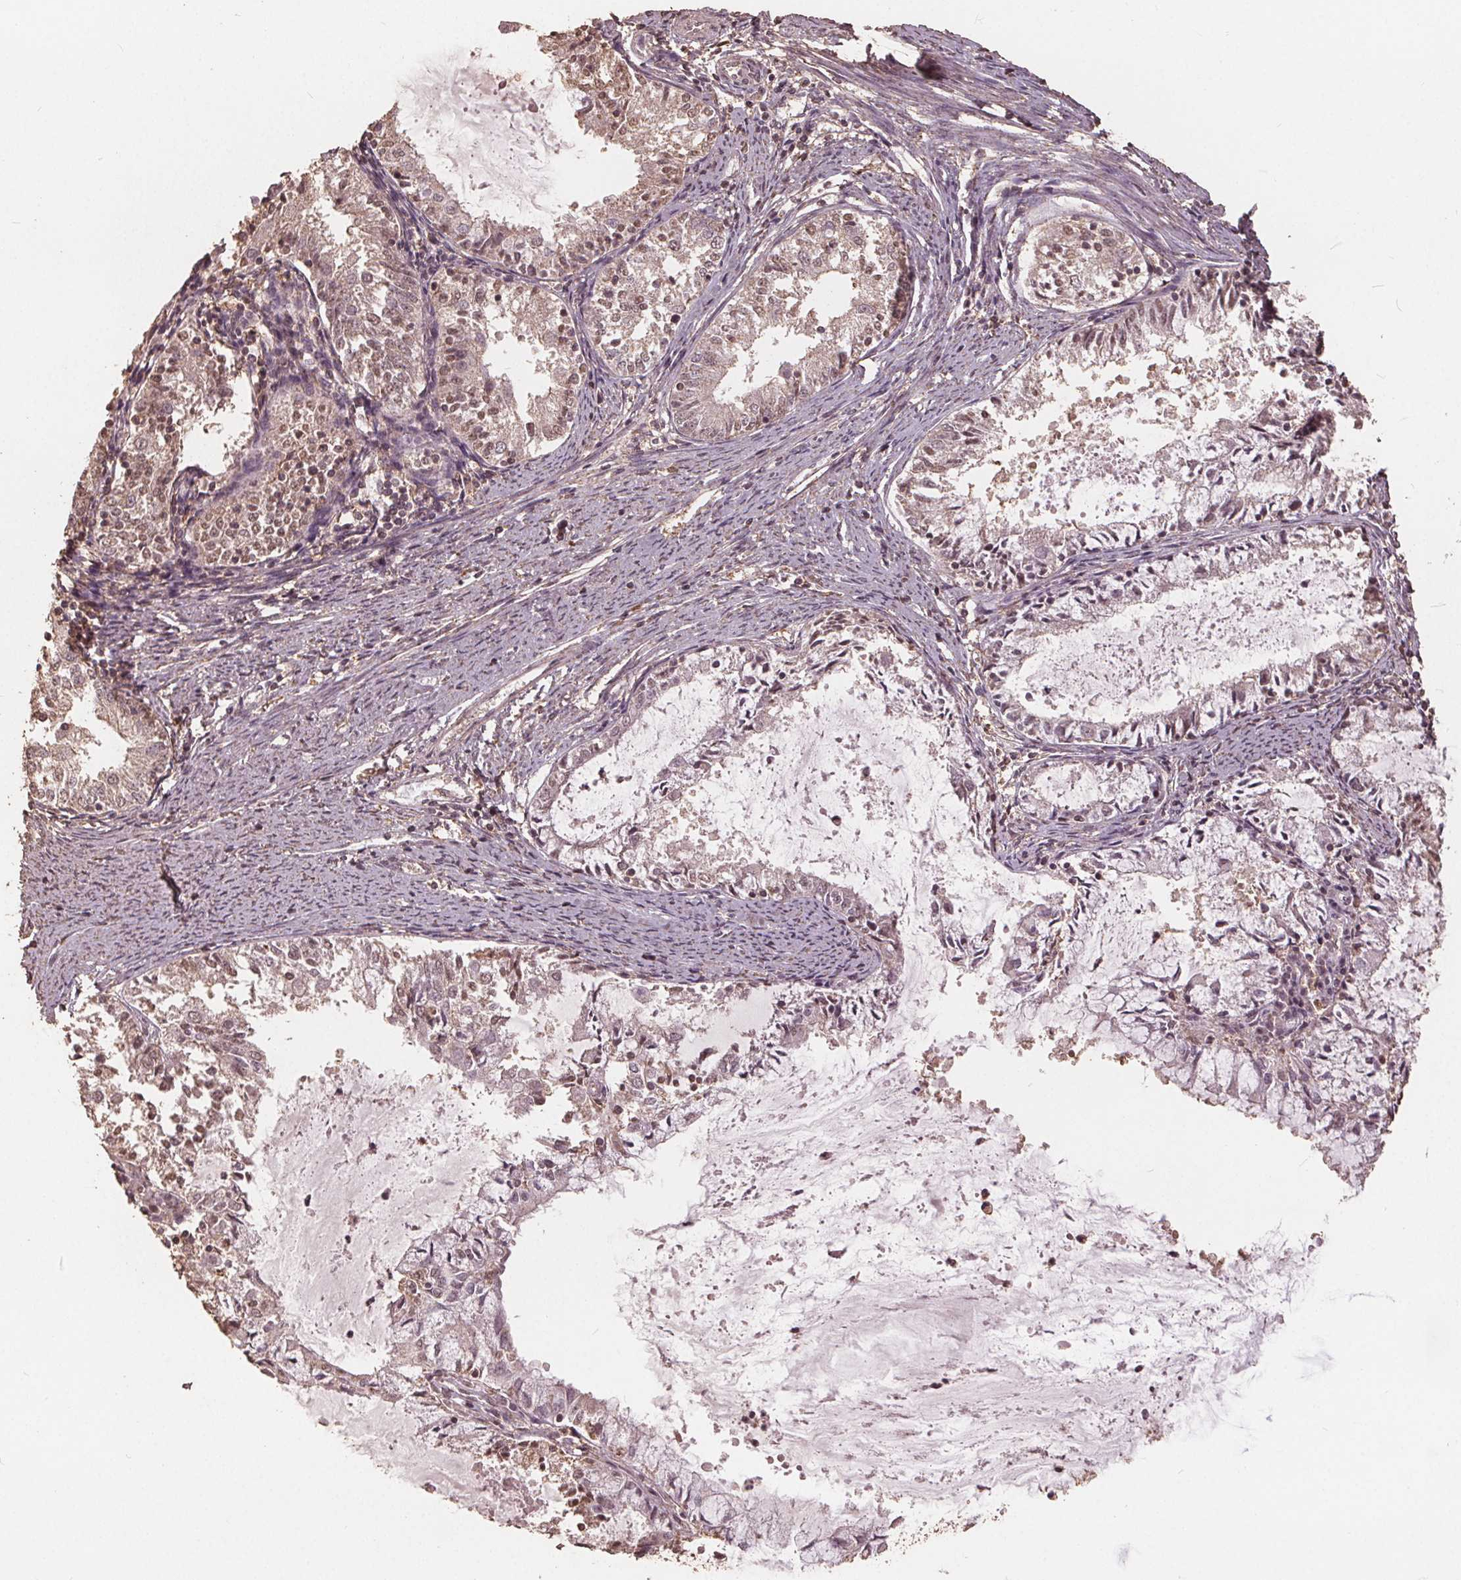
{"staining": {"intensity": "weak", "quantity": "25%-75%", "location": "cytoplasmic/membranous,nuclear"}, "tissue": "endometrial cancer", "cell_type": "Tumor cells", "image_type": "cancer", "snomed": [{"axis": "morphology", "description": "Adenocarcinoma, NOS"}, {"axis": "topography", "description": "Endometrium"}], "caption": "Immunohistochemical staining of human endometrial adenocarcinoma reveals weak cytoplasmic/membranous and nuclear protein positivity in approximately 25%-75% of tumor cells. The staining is performed using DAB brown chromogen to label protein expression. The nuclei are counter-stained blue using hematoxylin.", "gene": "DSG3", "patient": {"sex": "female", "age": 57}}